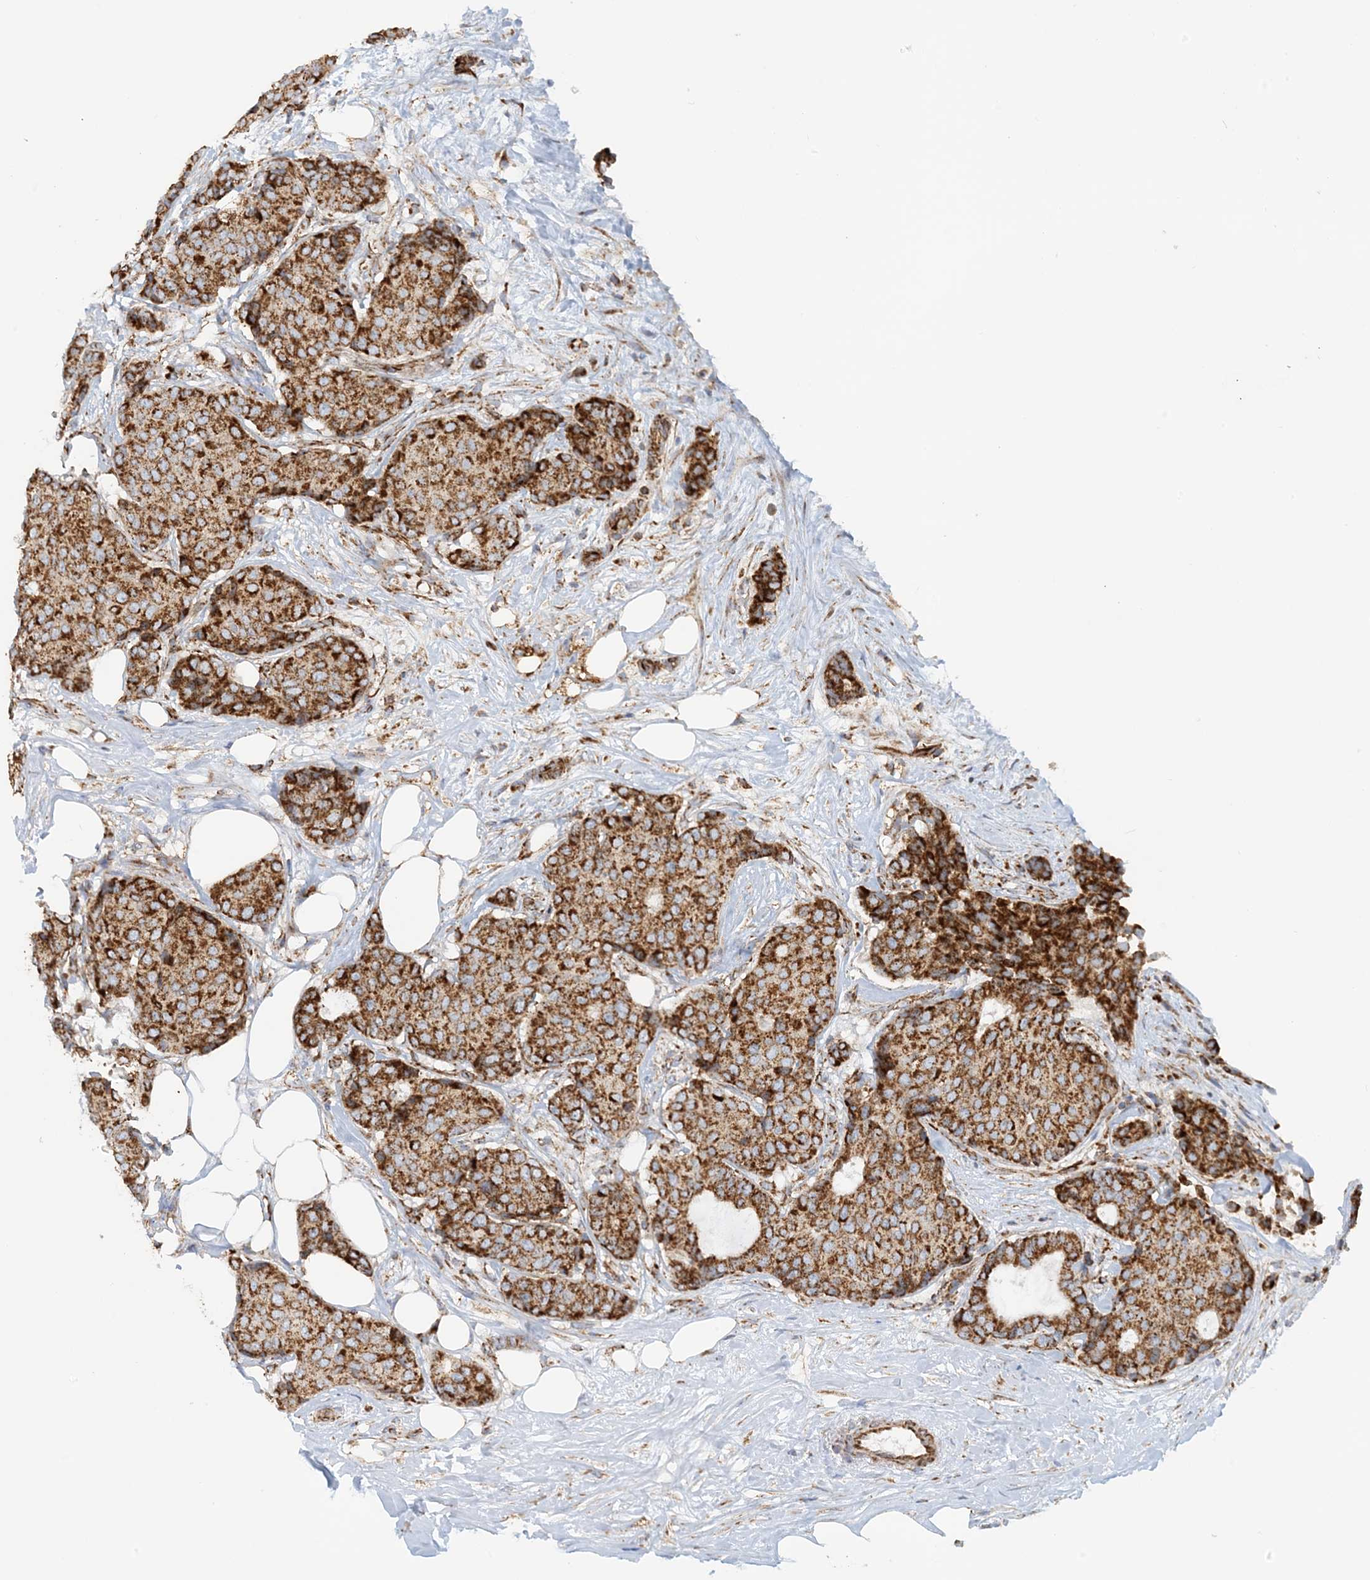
{"staining": {"intensity": "strong", "quantity": ">75%", "location": "cytoplasmic/membranous"}, "tissue": "breast cancer", "cell_type": "Tumor cells", "image_type": "cancer", "snomed": [{"axis": "morphology", "description": "Duct carcinoma"}, {"axis": "topography", "description": "Breast"}], "caption": "Breast invasive ductal carcinoma stained for a protein (brown) reveals strong cytoplasmic/membranous positive staining in about >75% of tumor cells.", "gene": "COA3", "patient": {"sex": "female", "age": 75}}